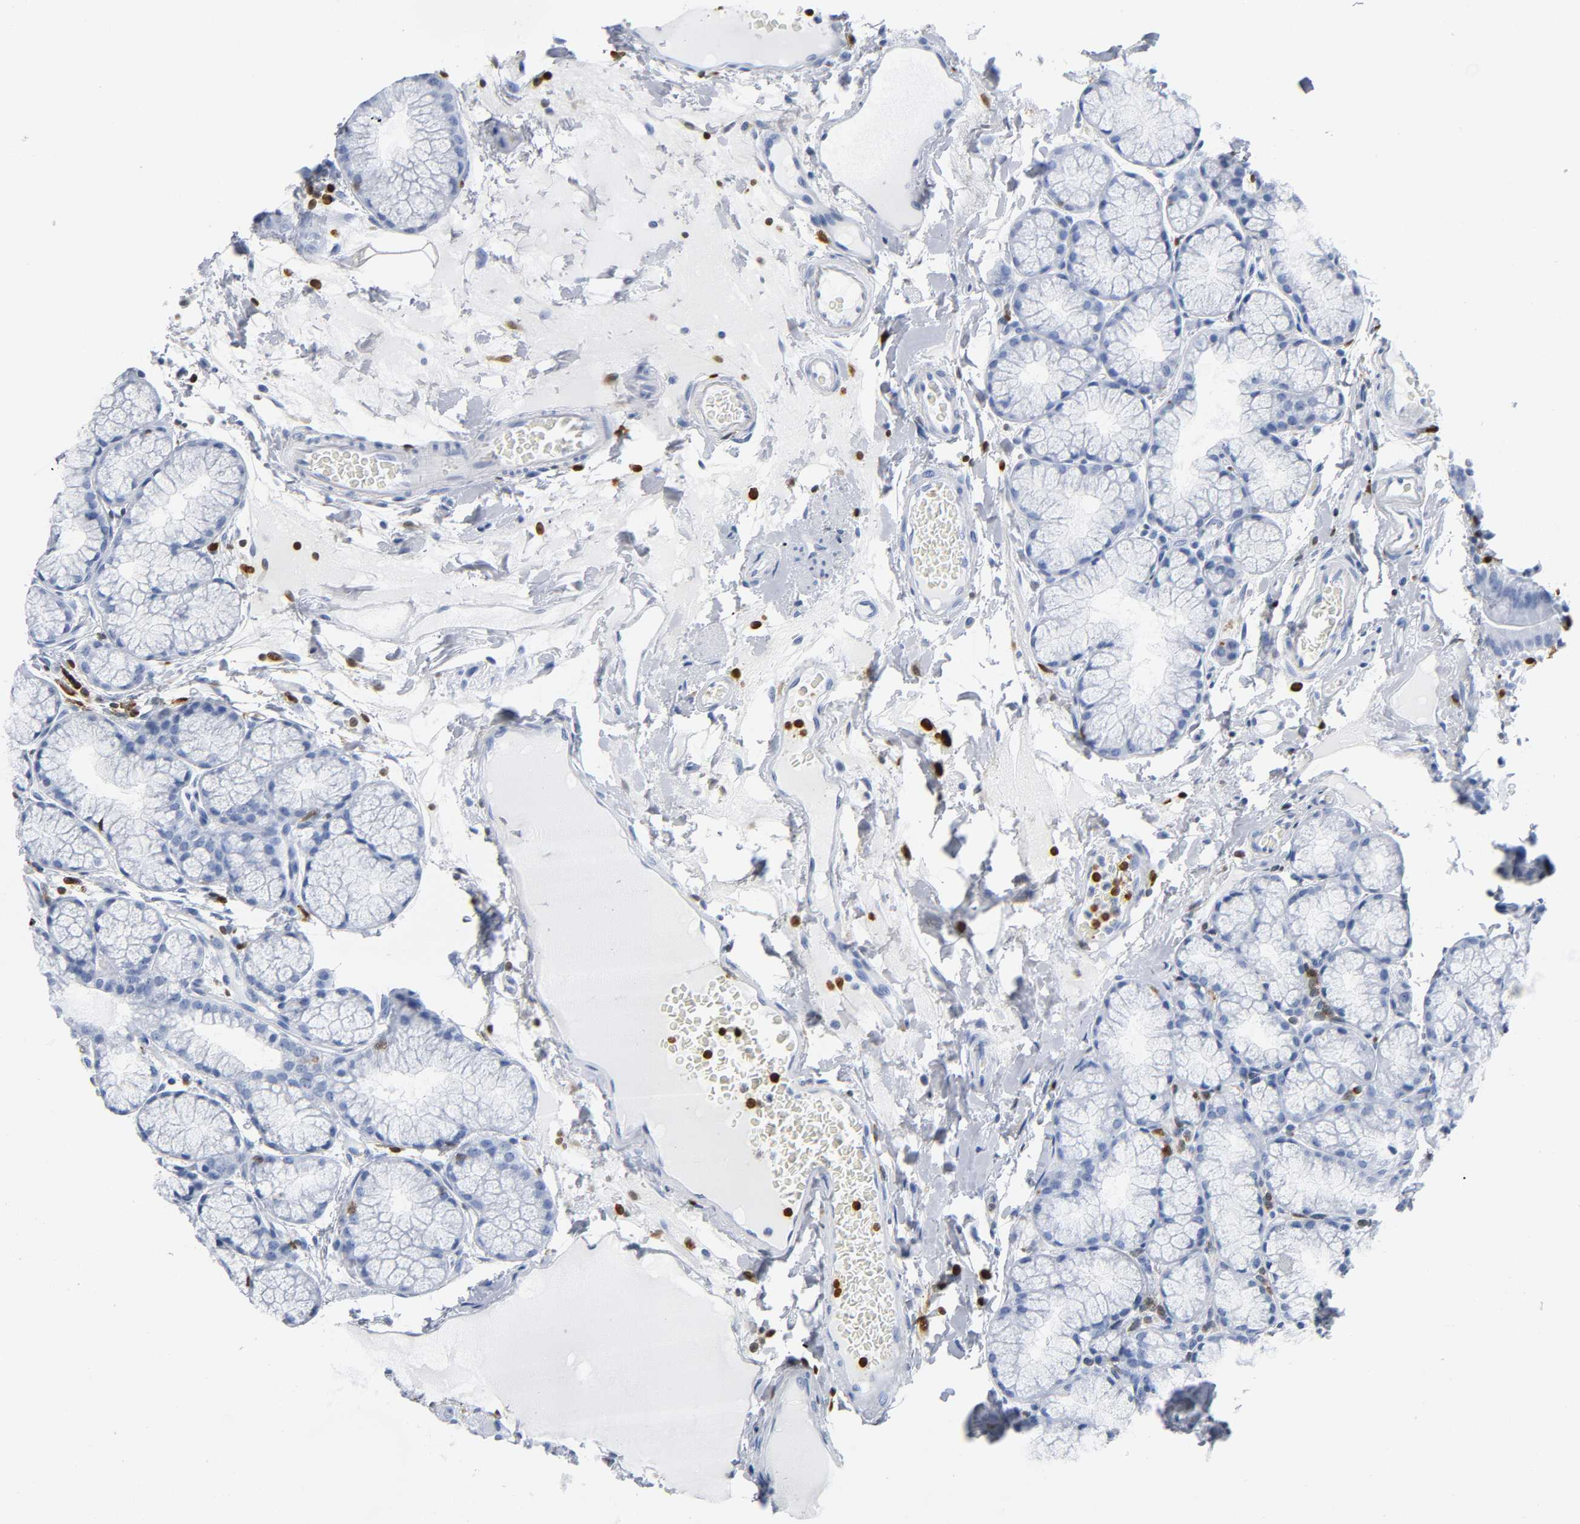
{"staining": {"intensity": "negative", "quantity": "none", "location": "none"}, "tissue": "duodenum", "cell_type": "Glandular cells", "image_type": "normal", "snomed": [{"axis": "morphology", "description": "Normal tissue, NOS"}, {"axis": "topography", "description": "Duodenum"}], "caption": "High magnification brightfield microscopy of normal duodenum stained with DAB (3,3'-diaminobenzidine) (brown) and counterstained with hematoxylin (blue): glandular cells show no significant positivity. (DAB (3,3'-diaminobenzidine) immunohistochemistry (IHC) with hematoxylin counter stain).", "gene": "DOK2", "patient": {"sex": "male", "age": 50}}